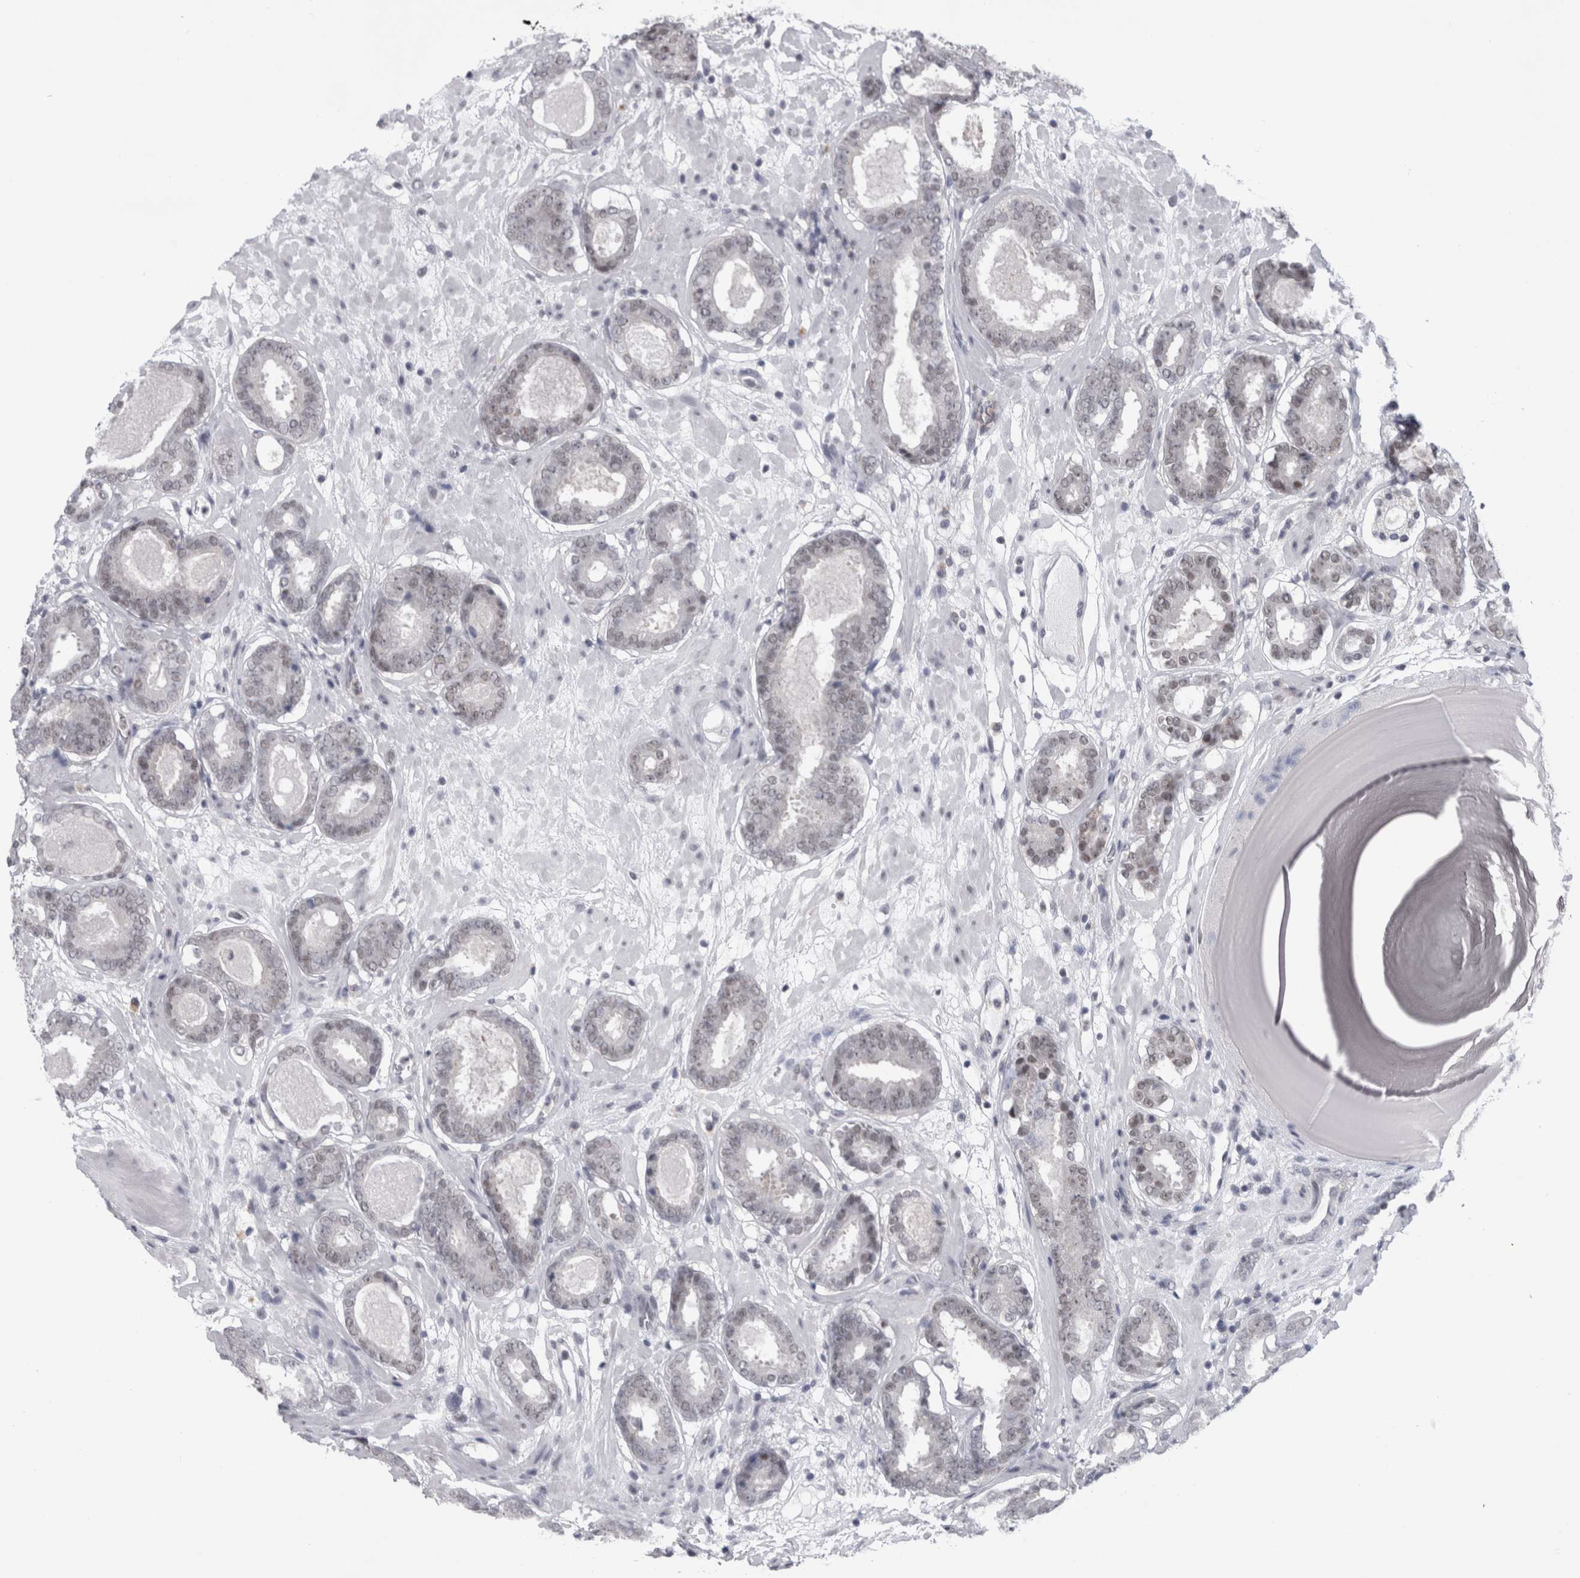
{"staining": {"intensity": "weak", "quantity": ">75%", "location": "nuclear"}, "tissue": "prostate cancer", "cell_type": "Tumor cells", "image_type": "cancer", "snomed": [{"axis": "morphology", "description": "Adenocarcinoma, Low grade"}, {"axis": "topography", "description": "Prostate"}], "caption": "Immunohistochemical staining of prostate low-grade adenocarcinoma reveals low levels of weak nuclear staining in about >75% of tumor cells. Using DAB (brown) and hematoxylin (blue) stains, captured at high magnification using brightfield microscopy.", "gene": "PSMB2", "patient": {"sex": "male", "age": 69}}